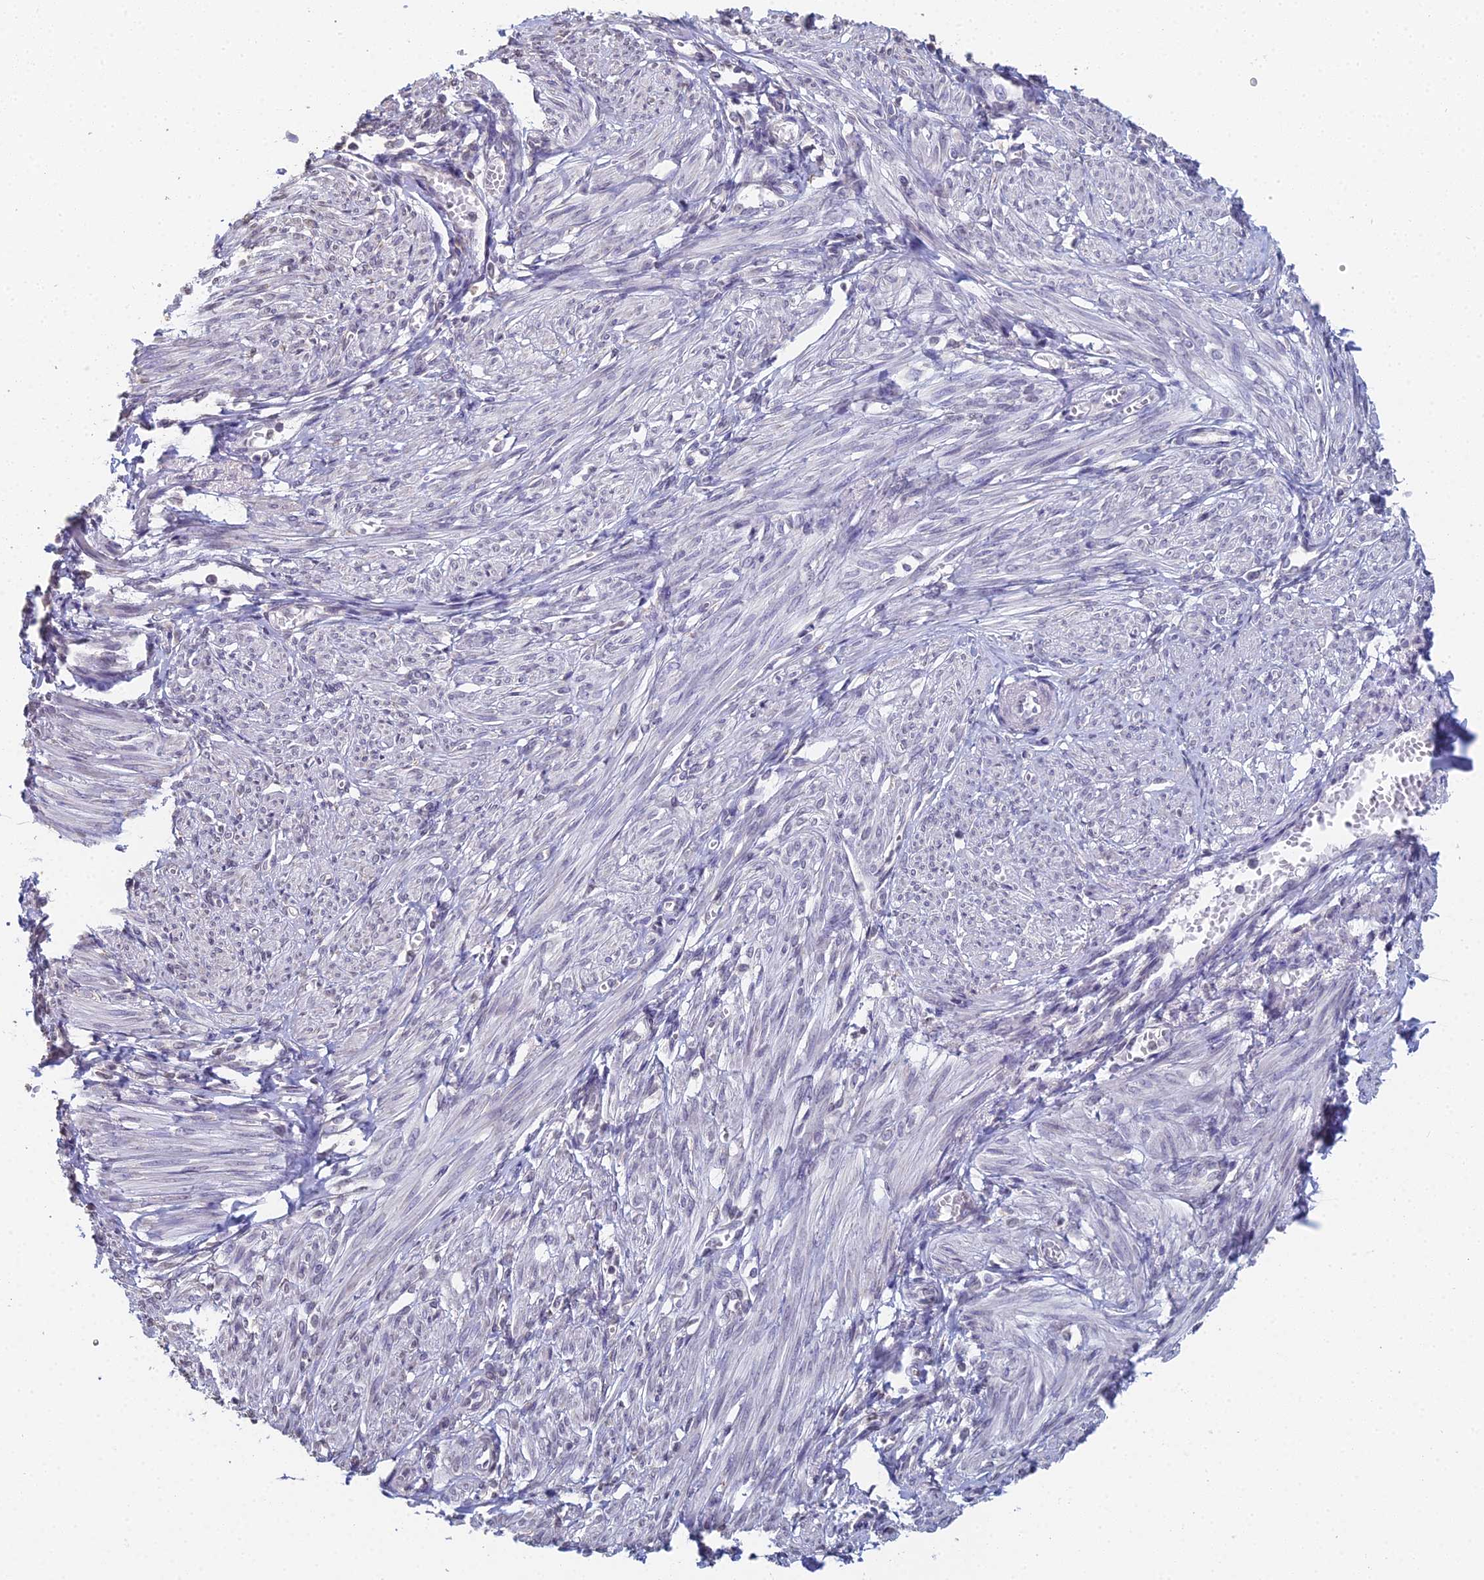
{"staining": {"intensity": "negative", "quantity": "none", "location": "none"}, "tissue": "smooth muscle", "cell_type": "Smooth muscle cells", "image_type": "normal", "snomed": [{"axis": "morphology", "description": "Normal tissue, NOS"}, {"axis": "topography", "description": "Smooth muscle"}], "caption": "Immunohistochemical staining of normal smooth muscle demonstrates no significant staining in smooth muscle cells.", "gene": "PRR22", "patient": {"sex": "female", "age": 39}}